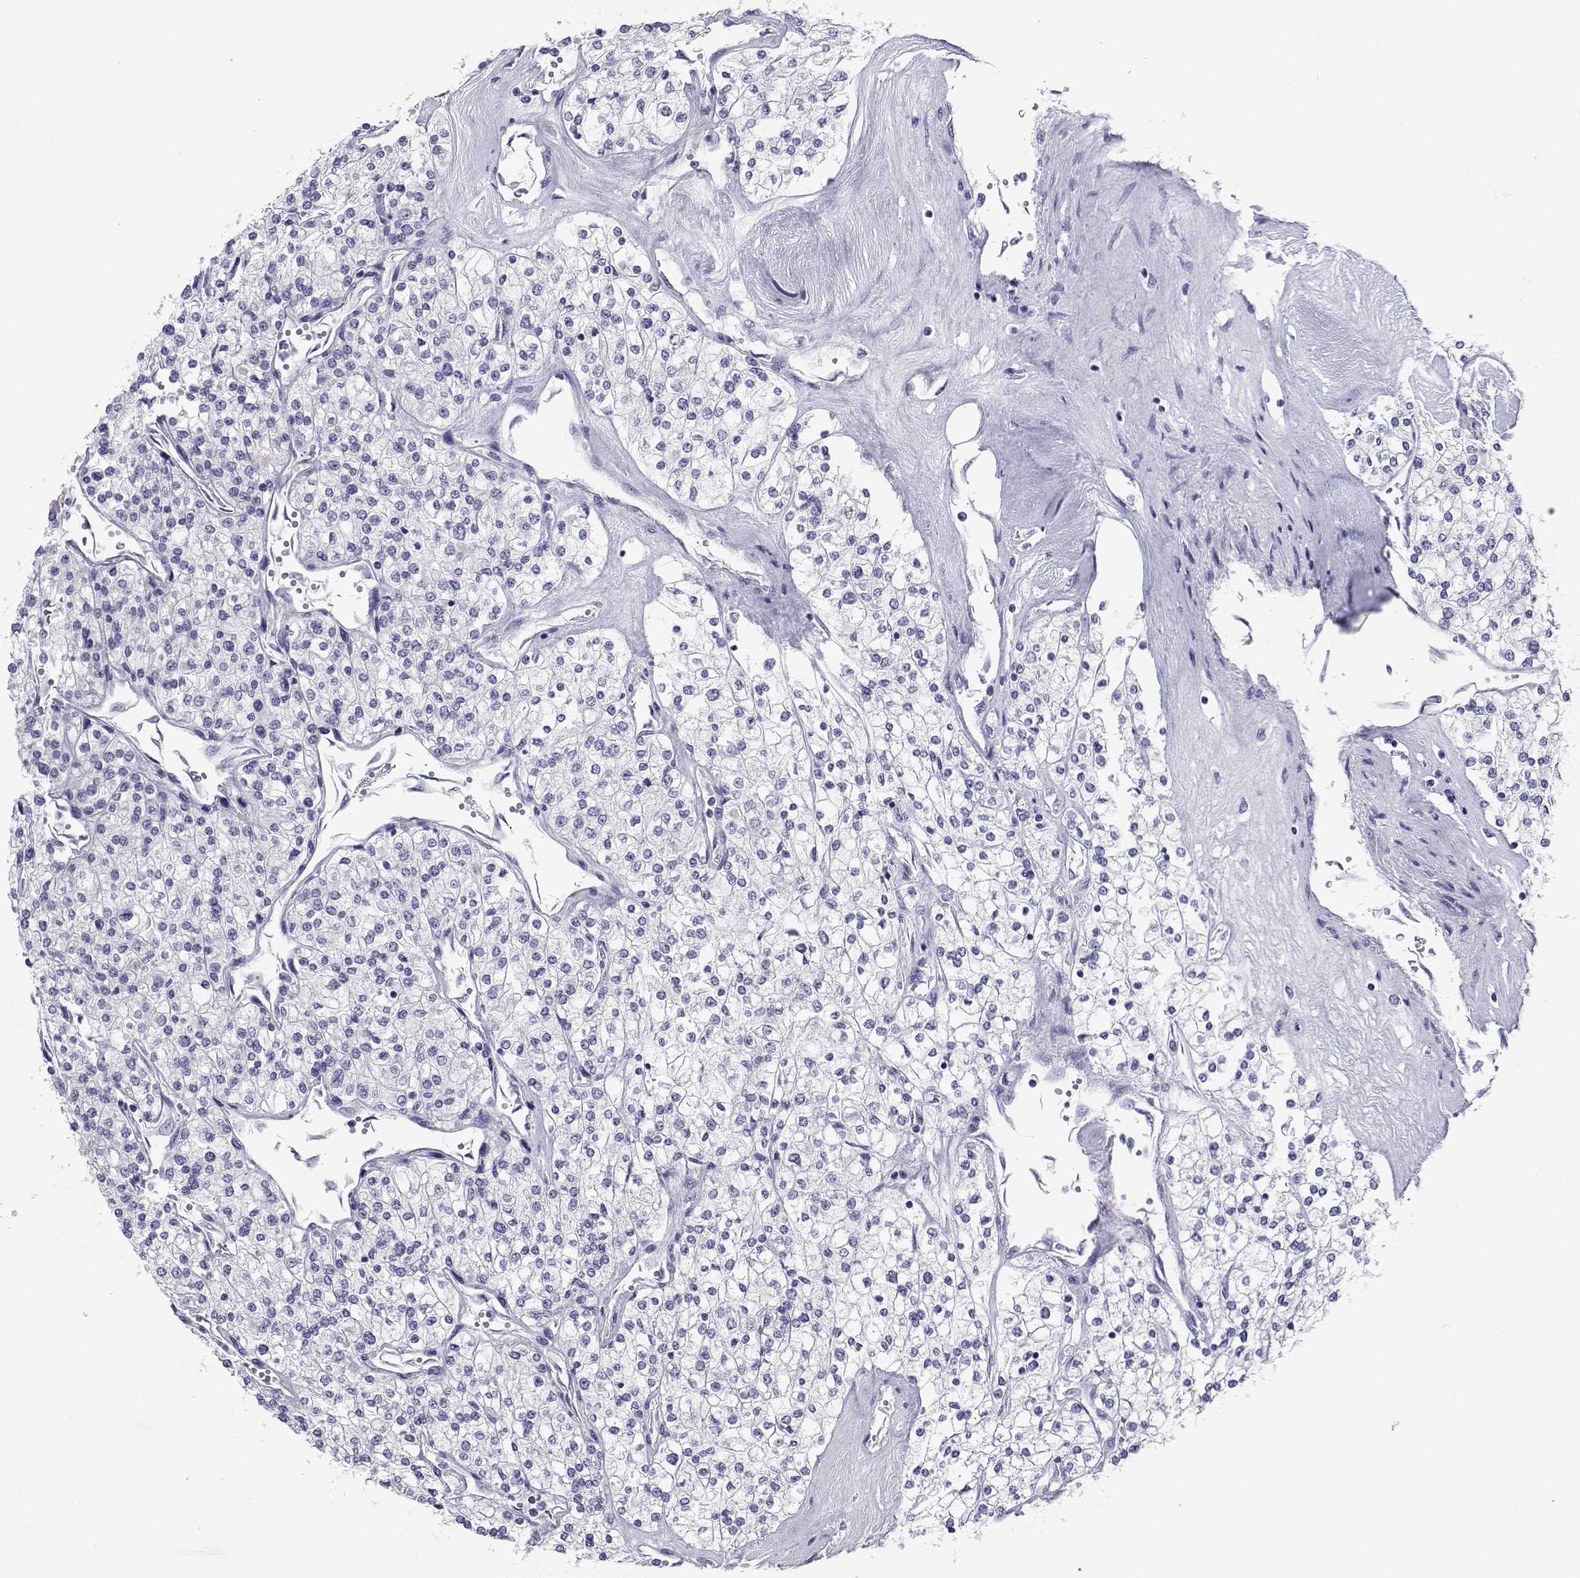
{"staining": {"intensity": "negative", "quantity": "none", "location": "none"}, "tissue": "renal cancer", "cell_type": "Tumor cells", "image_type": "cancer", "snomed": [{"axis": "morphology", "description": "Adenocarcinoma, NOS"}, {"axis": "topography", "description": "Kidney"}], "caption": "The immunohistochemistry photomicrograph has no significant expression in tumor cells of renal cancer tissue. (Stains: DAB (3,3'-diaminobenzidine) immunohistochemistry (IHC) with hematoxylin counter stain, Microscopy: brightfield microscopy at high magnification).", "gene": "PLIN4", "patient": {"sex": "male", "age": 80}}